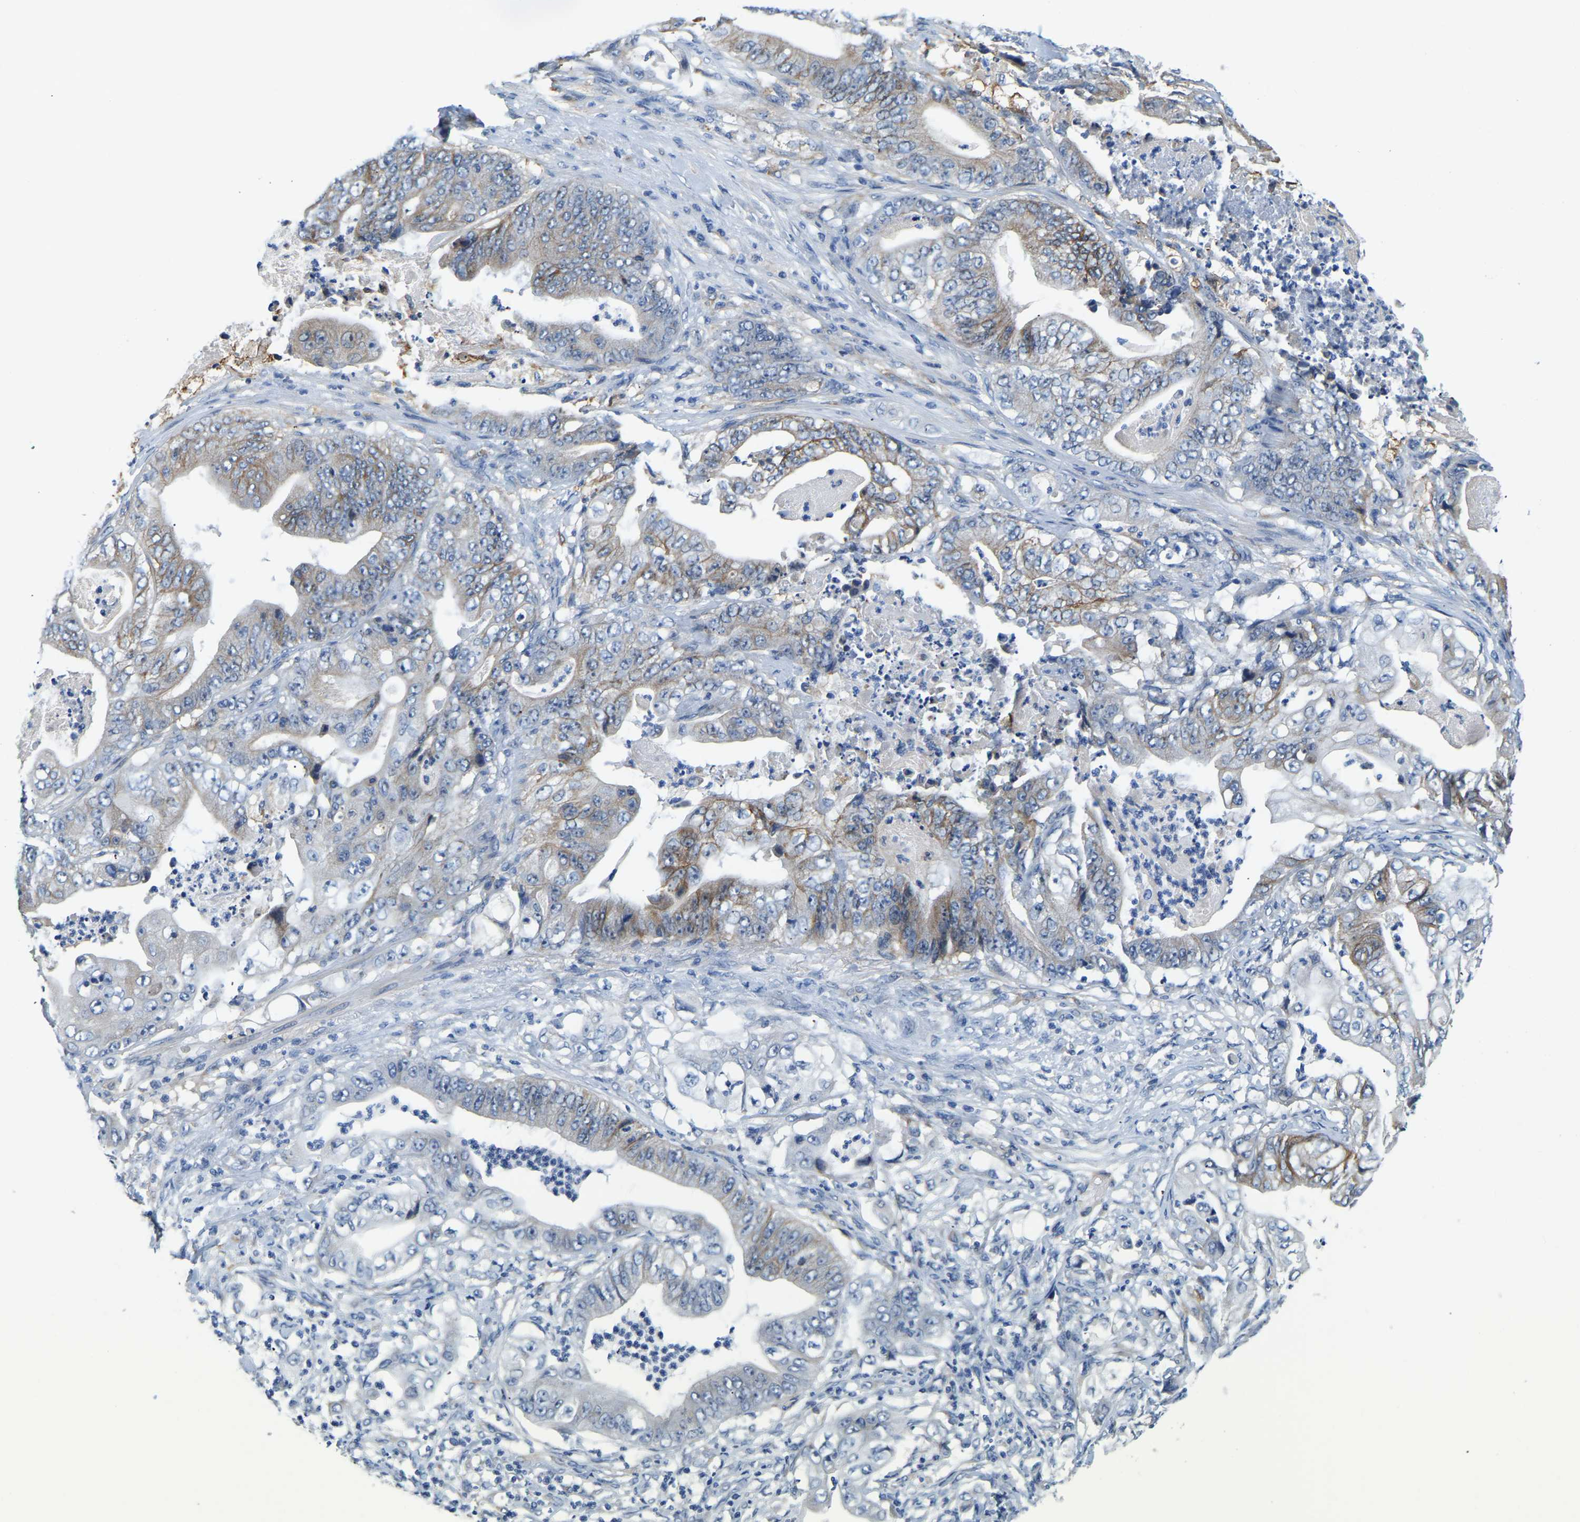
{"staining": {"intensity": "moderate", "quantity": "<25%", "location": "cytoplasmic/membranous"}, "tissue": "stomach cancer", "cell_type": "Tumor cells", "image_type": "cancer", "snomed": [{"axis": "morphology", "description": "Adenocarcinoma, NOS"}, {"axis": "topography", "description": "Stomach"}], "caption": "Immunohistochemical staining of human stomach cancer (adenocarcinoma) shows low levels of moderate cytoplasmic/membranous staining in approximately <25% of tumor cells.", "gene": "LIAS", "patient": {"sex": "female", "age": 73}}